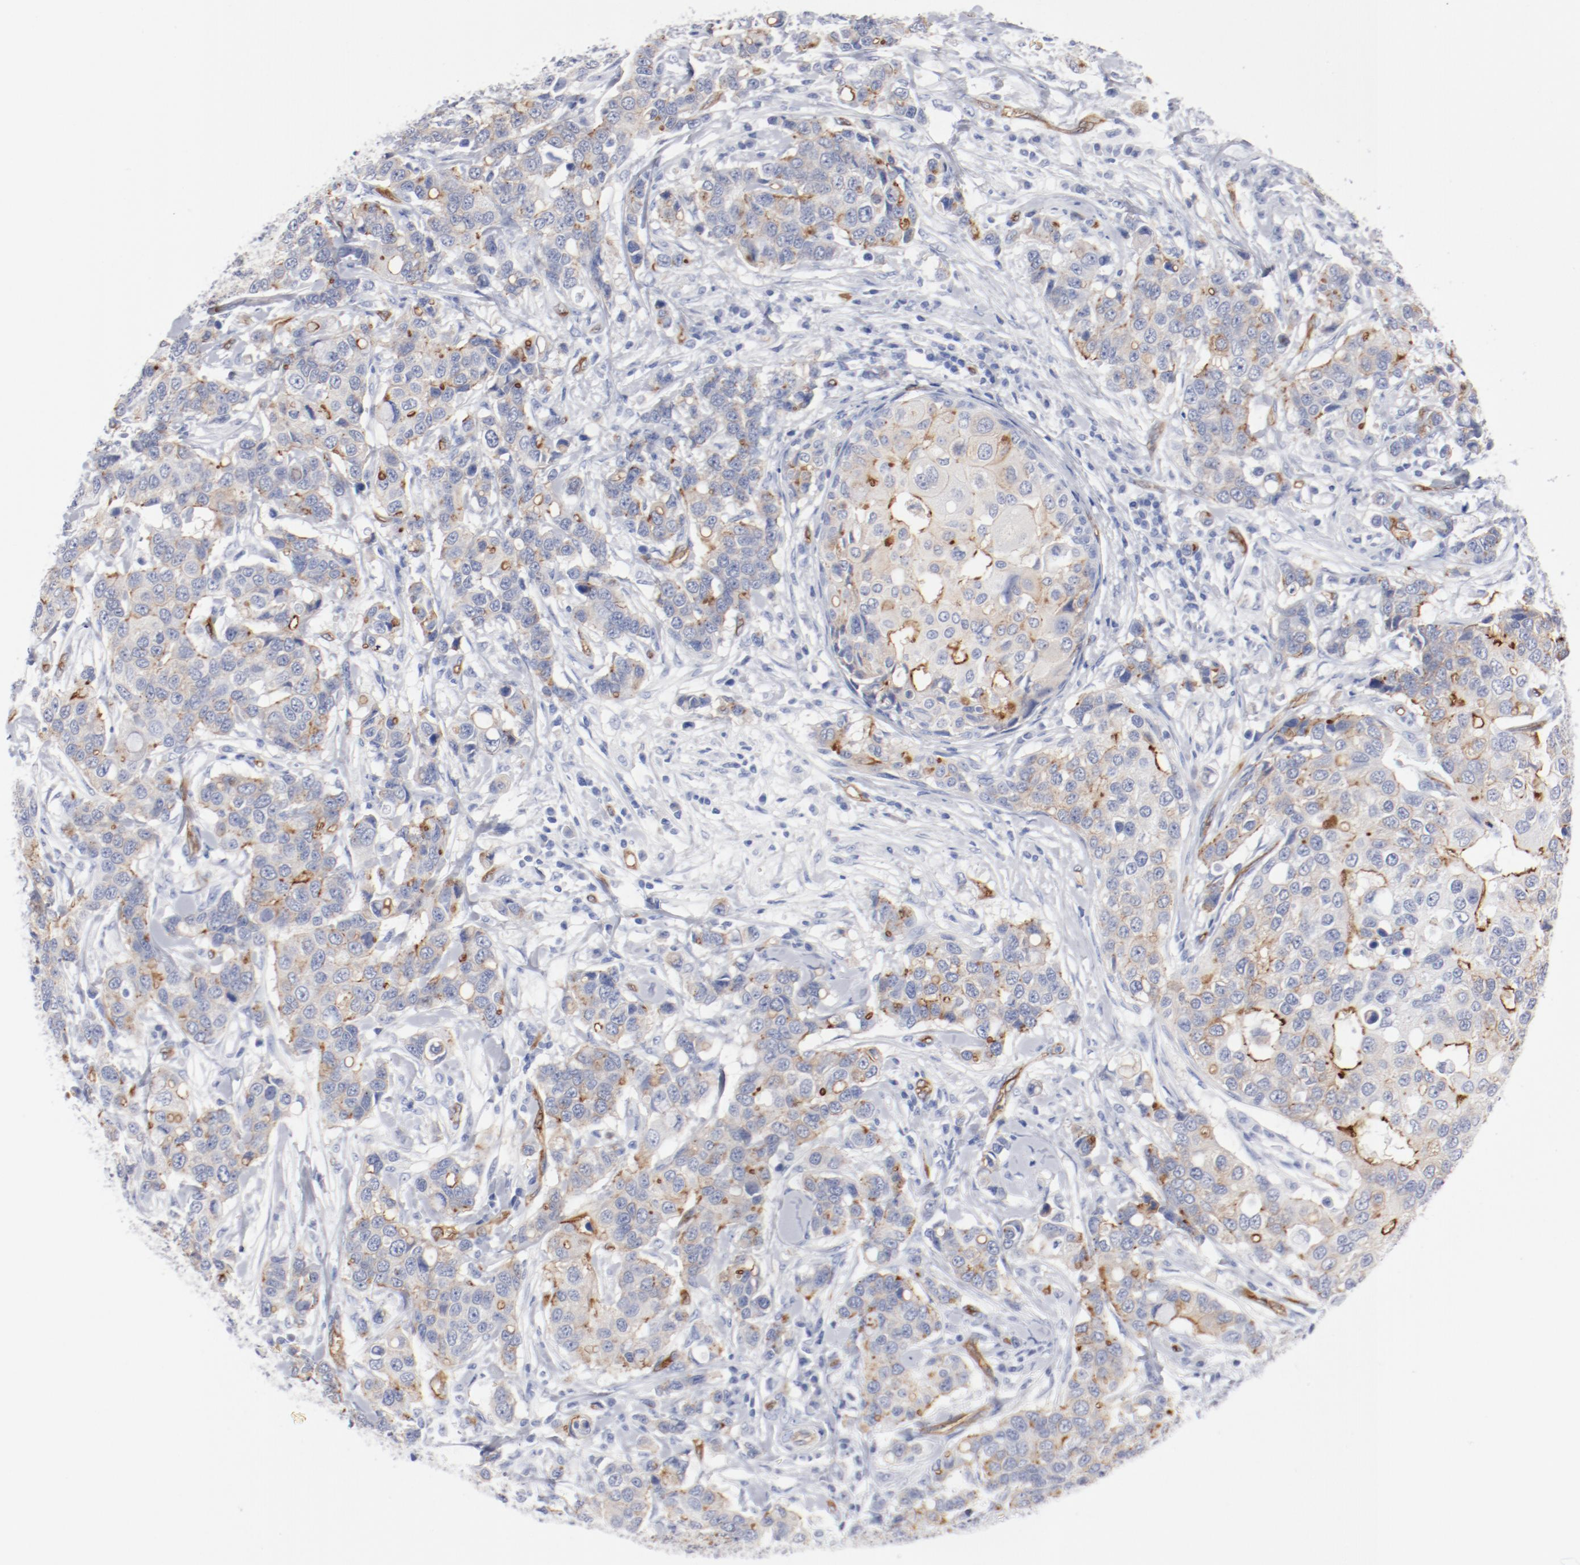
{"staining": {"intensity": "moderate", "quantity": ">75%", "location": "cytoplasmic/membranous"}, "tissue": "breast cancer", "cell_type": "Tumor cells", "image_type": "cancer", "snomed": [{"axis": "morphology", "description": "Duct carcinoma"}, {"axis": "topography", "description": "Breast"}], "caption": "Approximately >75% of tumor cells in infiltrating ductal carcinoma (breast) show moderate cytoplasmic/membranous protein staining as visualized by brown immunohistochemical staining.", "gene": "SHANK3", "patient": {"sex": "female", "age": 27}}